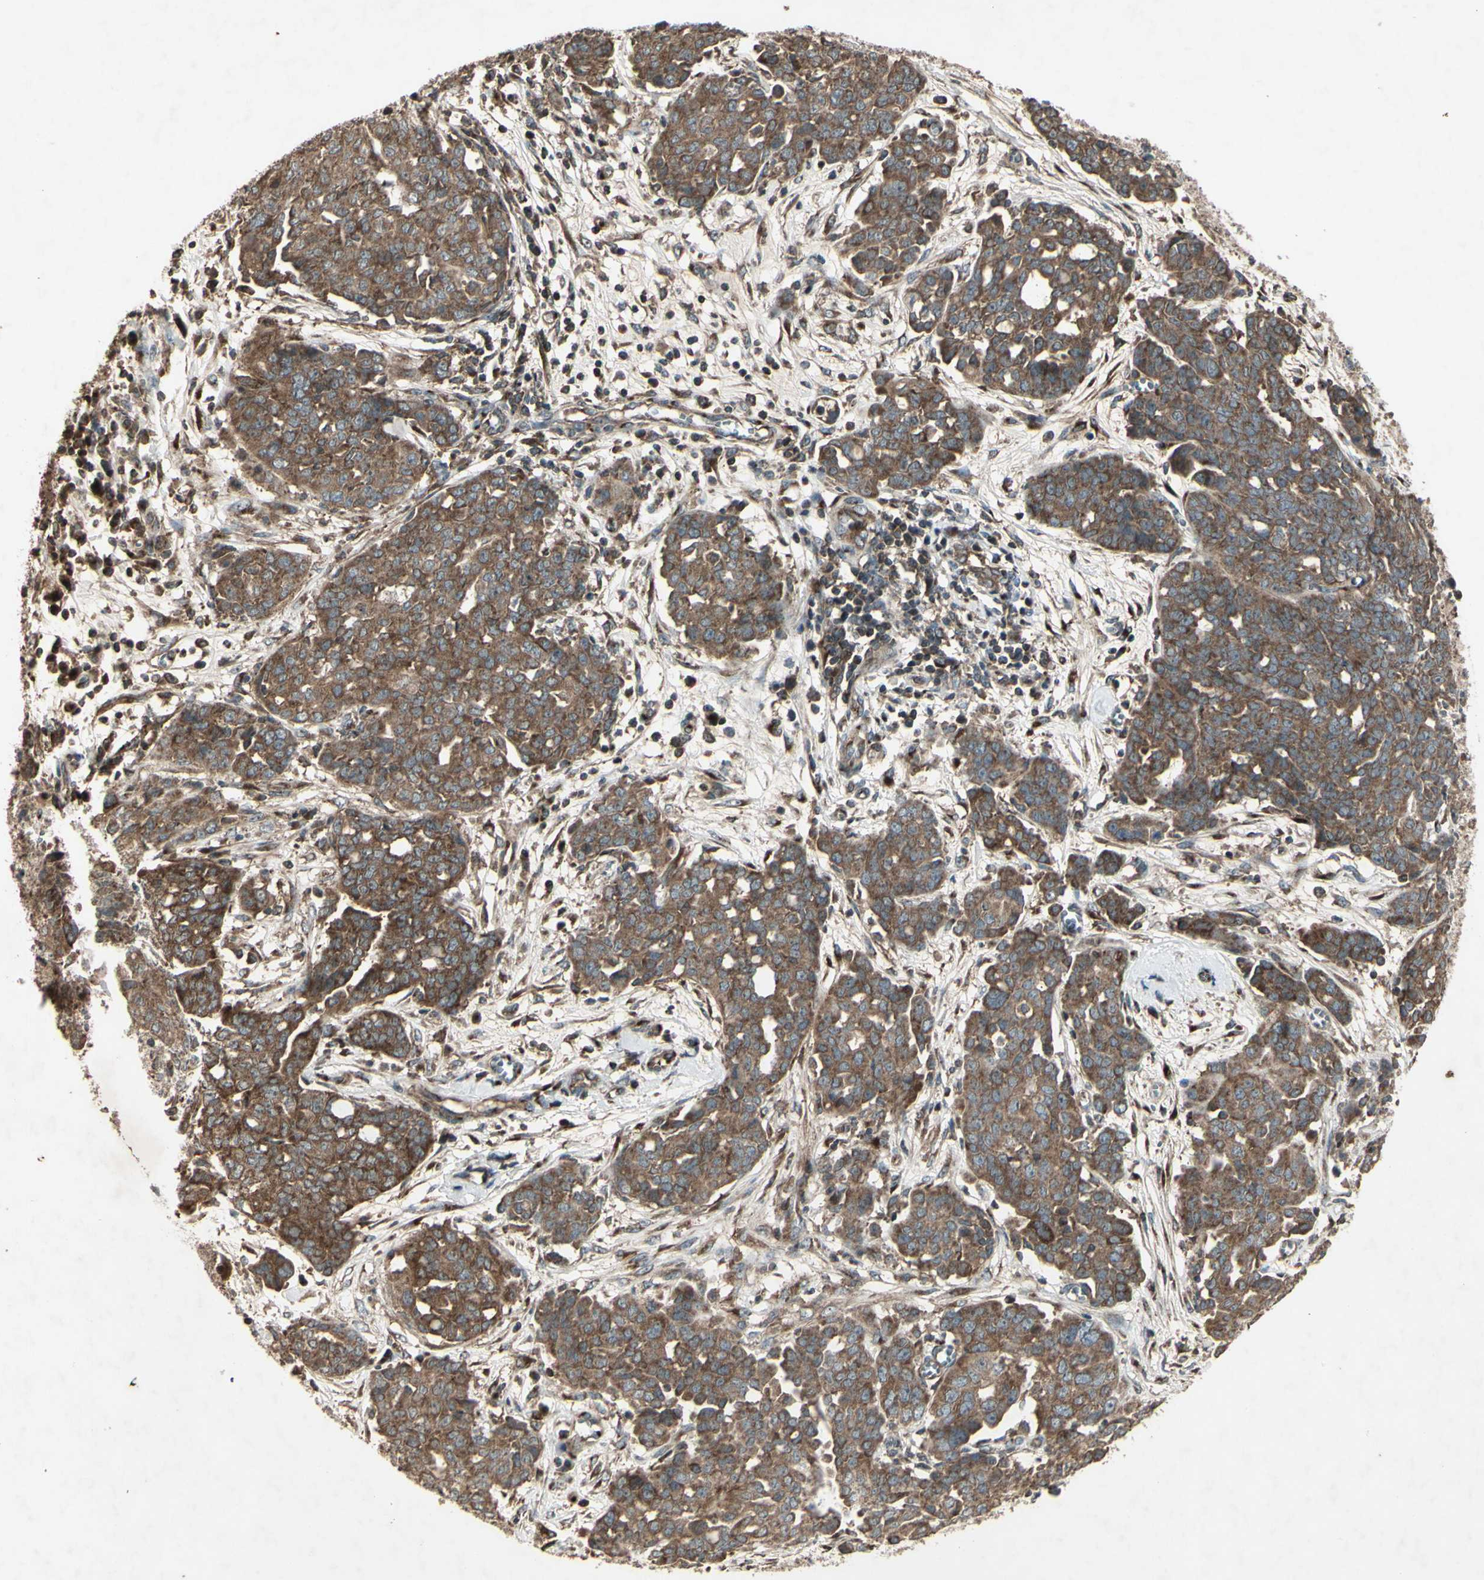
{"staining": {"intensity": "moderate", "quantity": ">75%", "location": "cytoplasmic/membranous"}, "tissue": "ovarian cancer", "cell_type": "Tumor cells", "image_type": "cancer", "snomed": [{"axis": "morphology", "description": "Cystadenocarcinoma, serous, NOS"}, {"axis": "topography", "description": "Soft tissue"}, {"axis": "topography", "description": "Ovary"}], "caption": "Moderate cytoplasmic/membranous expression for a protein is appreciated in approximately >75% of tumor cells of ovarian cancer using IHC.", "gene": "AP1G1", "patient": {"sex": "female", "age": 57}}